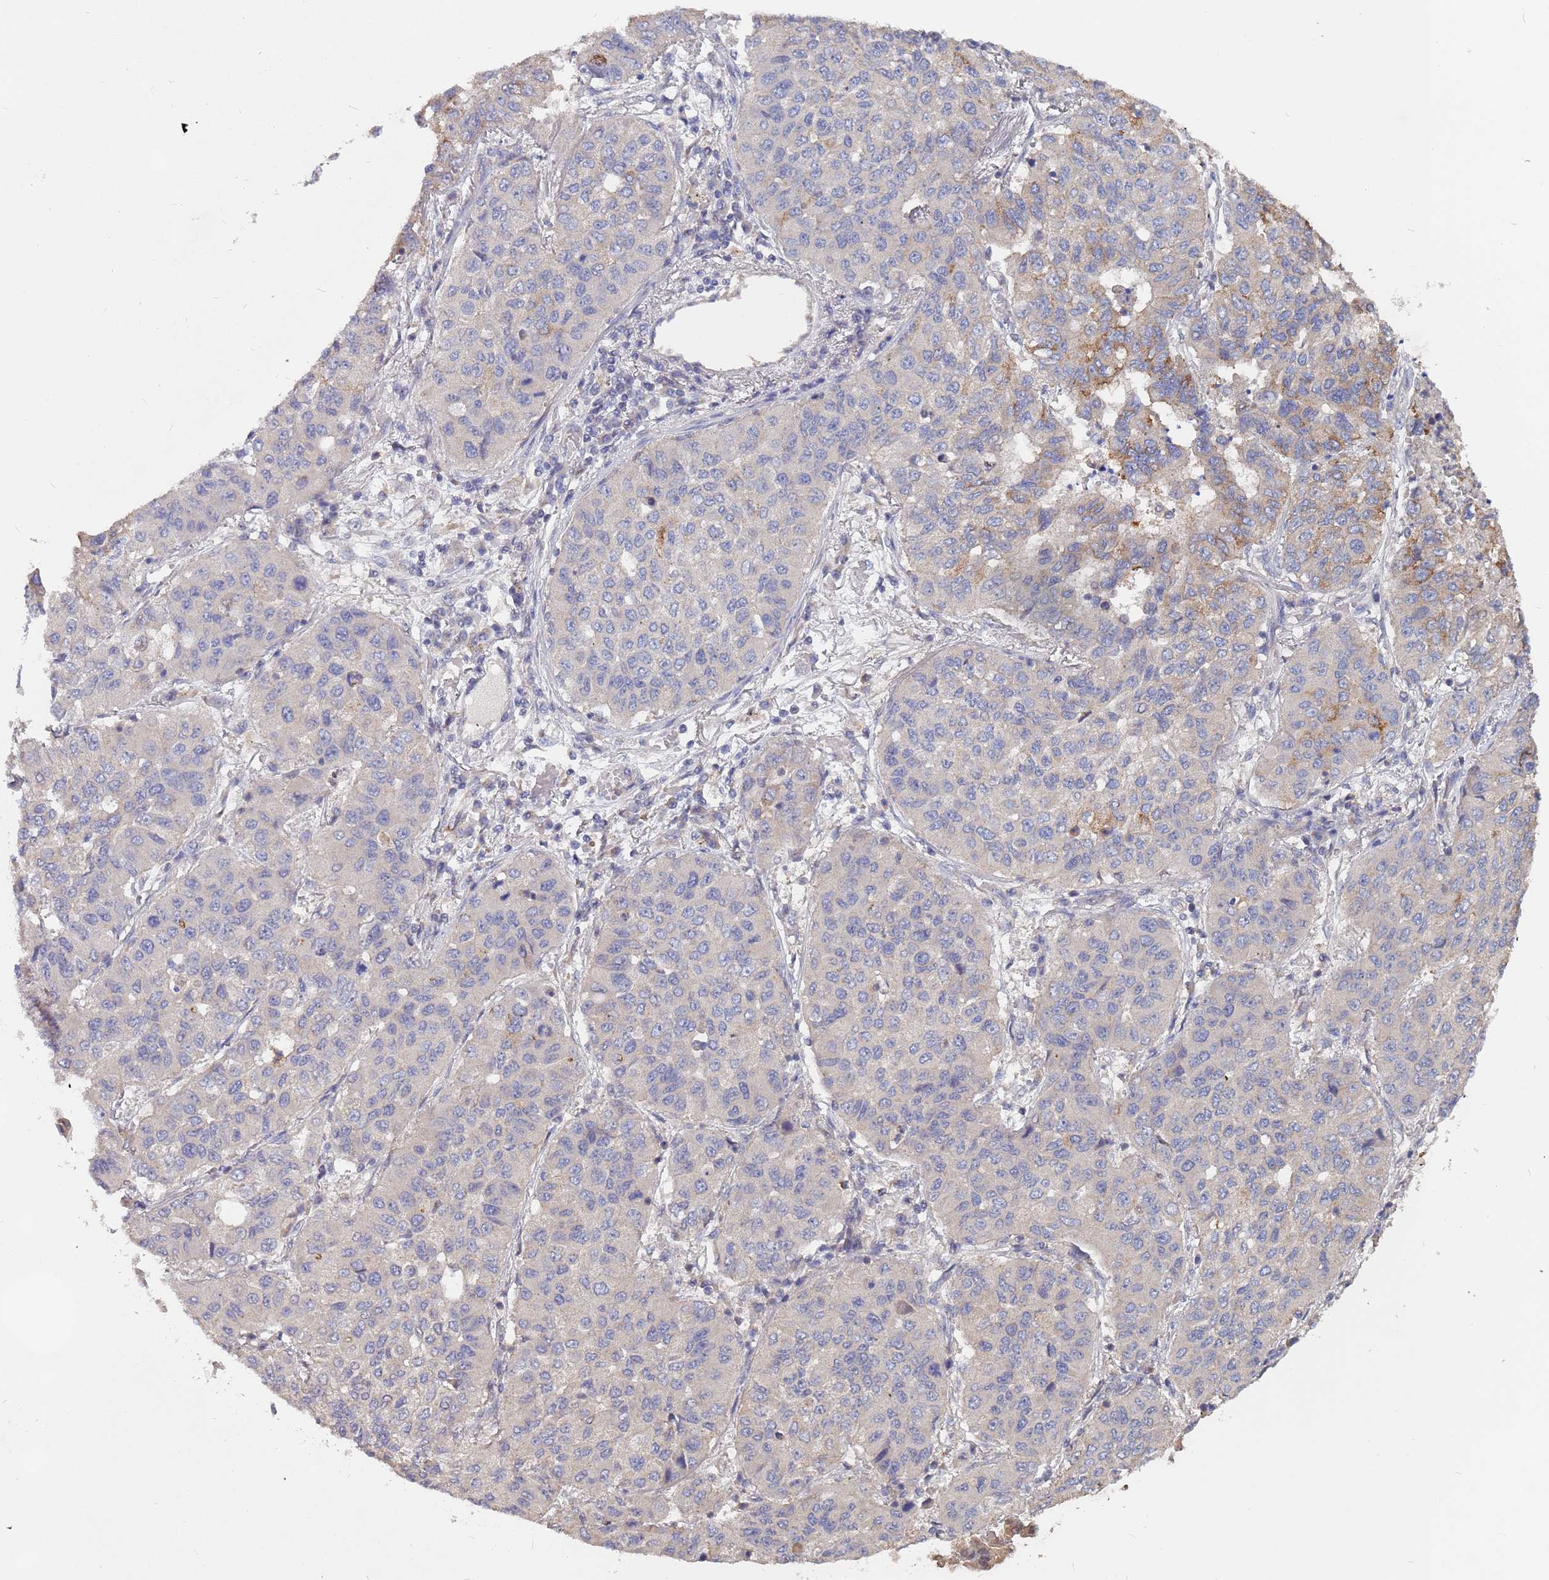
{"staining": {"intensity": "moderate", "quantity": "<25%", "location": "cytoplasmic/membranous"}, "tissue": "lung cancer", "cell_type": "Tumor cells", "image_type": "cancer", "snomed": [{"axis": "morphology", "description": "Squamous cell carcinoma, NOS"}, {"axis": "topography", "description": "Lung"}], "caption": "Tumor cells show low levels of moderate cytoplasmic/membranous staining in about <25% of cells in human lung squamous cell carcinoma. (DAB (3,3'-diaminobenzidine) = brown stain, brightfield microscopy at high magnification).", "gene": "TCEANC2", "patient": {"sex": "male", "age": 74}}